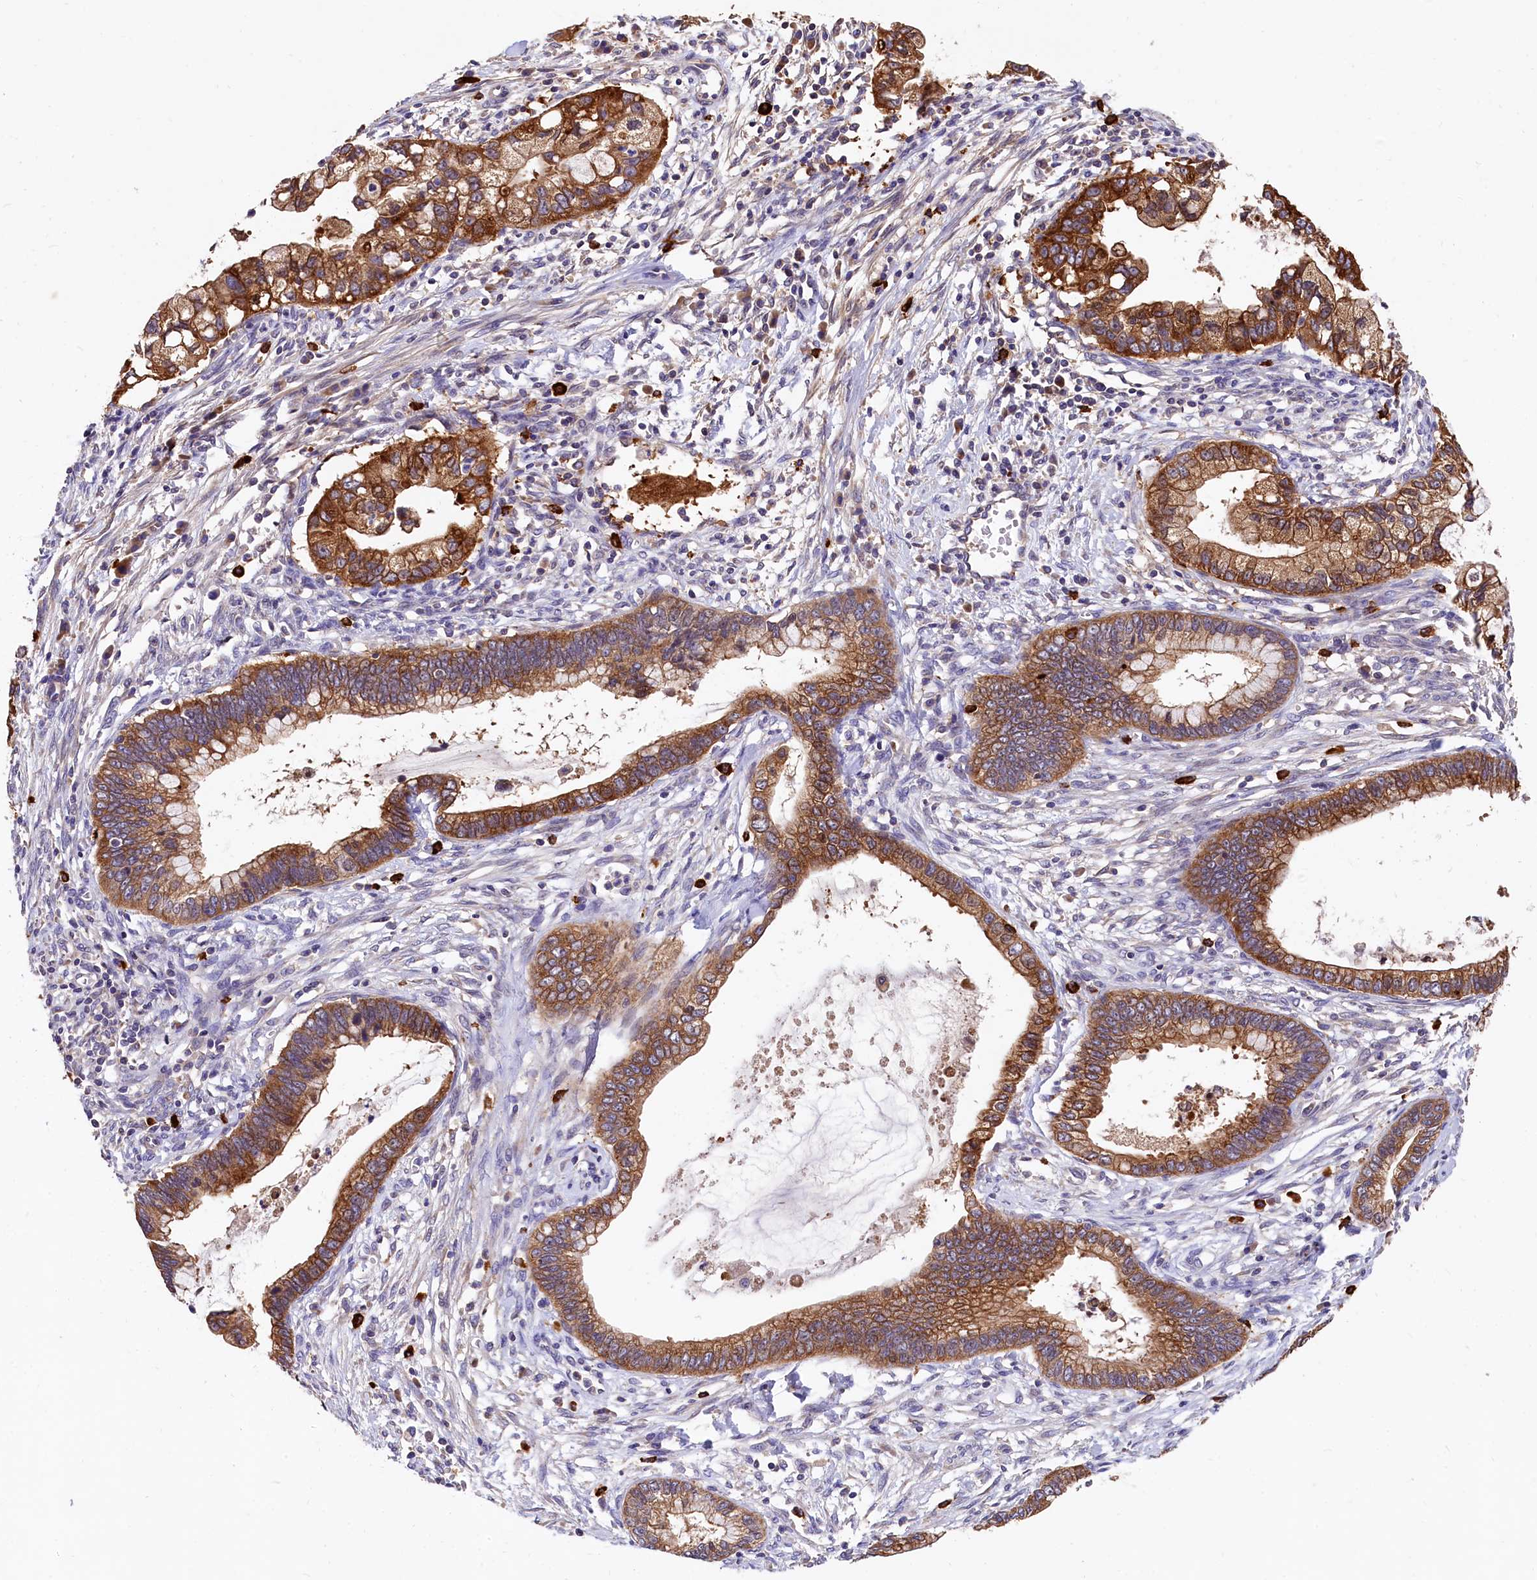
{"staining": {"intensity": "moderate", "quantity": ">75%", "location": "cytoplasmic/membranous"}, "tissue": "cervical cancer", "cell_type": "Tumor cells", "image_type": "cancer", "snomed": [{"axis": "morphology", "description": "Adenocarcinoma, NOS"}, {"axis": "topography", "description": "Cervix"}], "caption": "Immunohistochemistry (IHC) of human cervical cancer (adenocarcinoma) shows medium levels of moderate cytoplasmic/membranous staining in about >75% of tumor cells. (IHC, brightfield microscopy, high magnification).", "gene": "EPS8L2", "patient": {"sex": "female", "age": 44}}